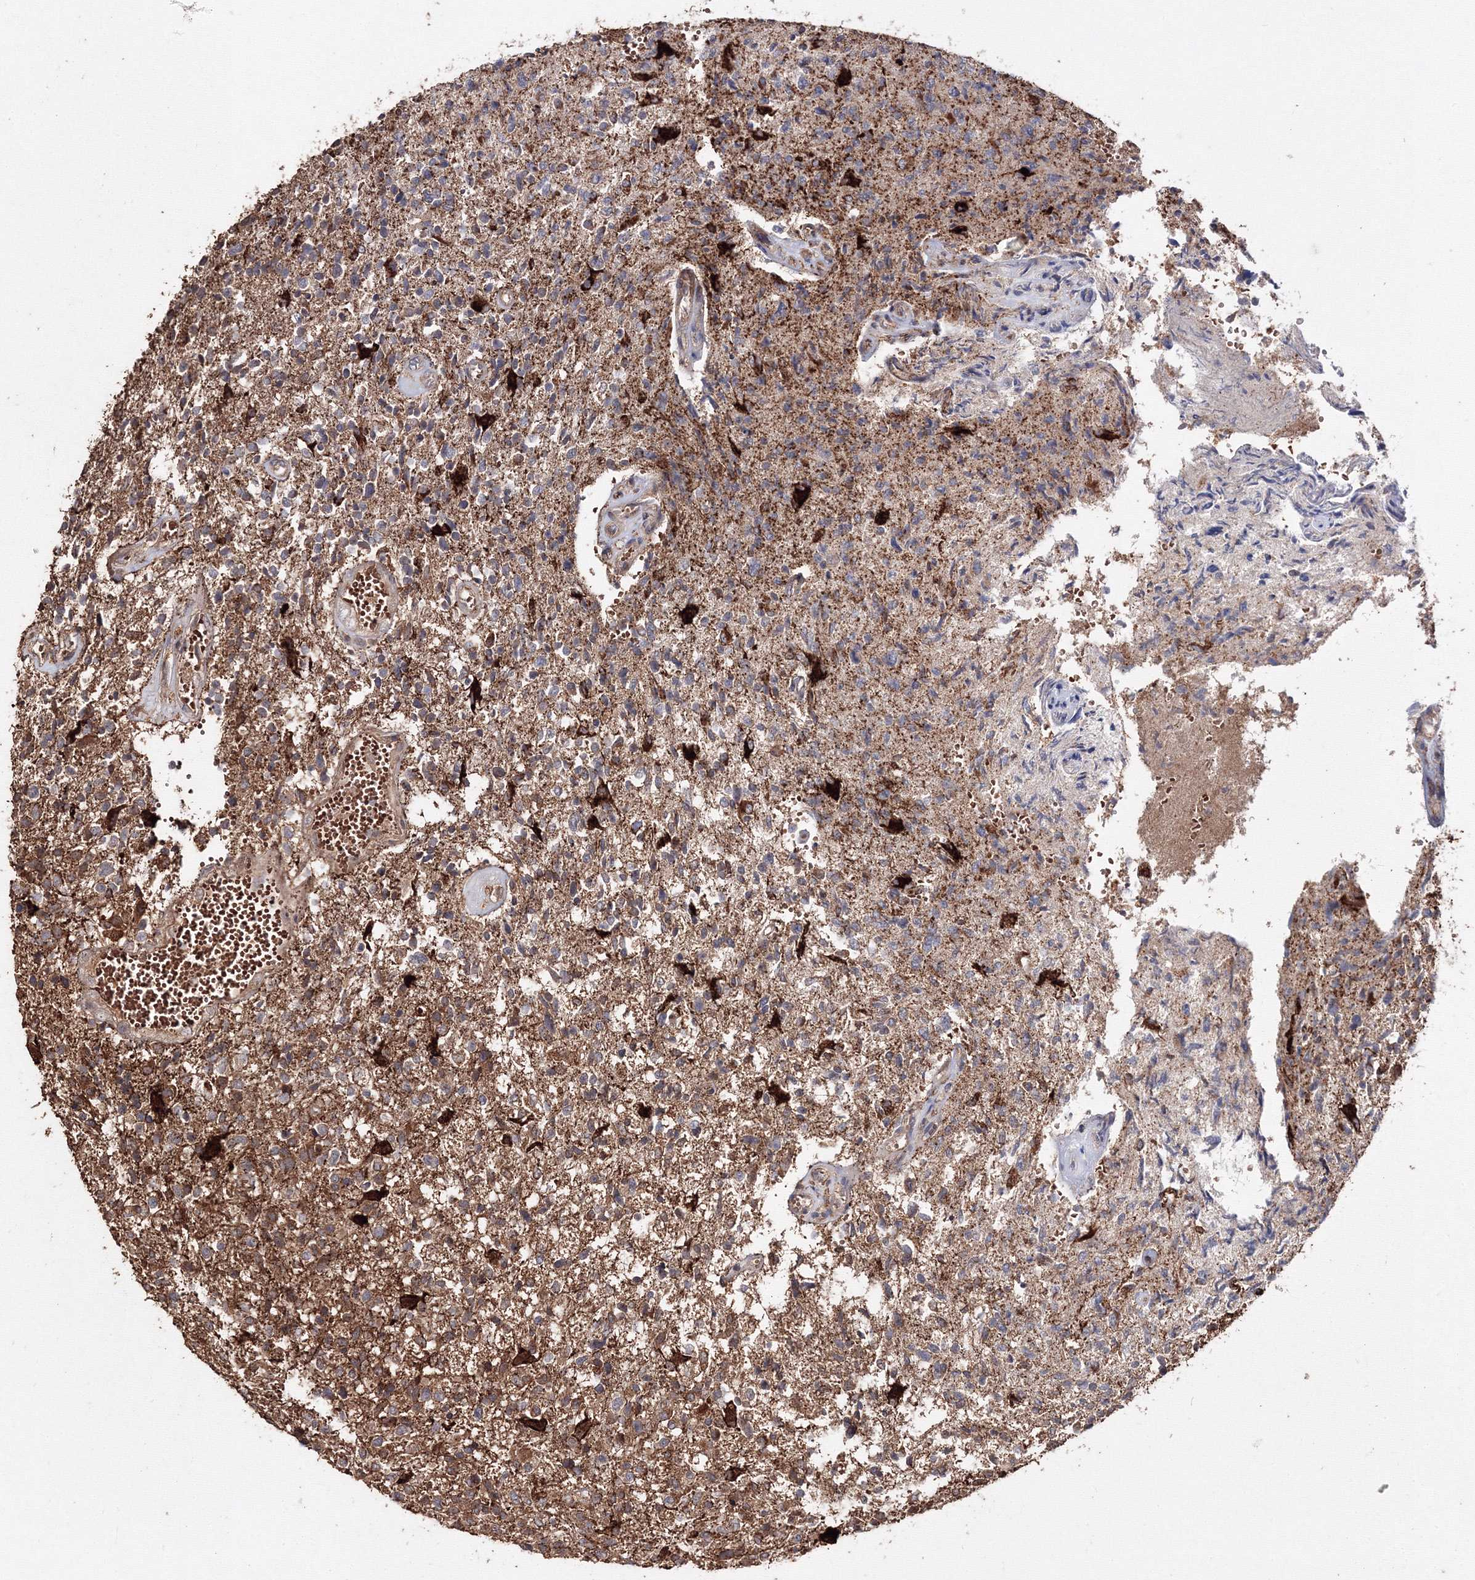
{"staining": {"intensity": "weak", "quantity": ">75%", "location": "cytoplasmic/membranous"}, "tissue": "glioma", "cell_type": "Tumor cells", "image_type": "cancer", "snomed": [{"axis": "morphology", "description": "Glioma, malignant, High grade"}, {"axis": "topography", "description": "Brain"}], "caption": "Immunohistochemical staining of human high-grade glioma (malignant) reveals low levels of weak cytoplasmic/membranous staining in about >75% of tumor cells.", "gene": "DDO", "patient": {"sex": "male", "age": 72}}